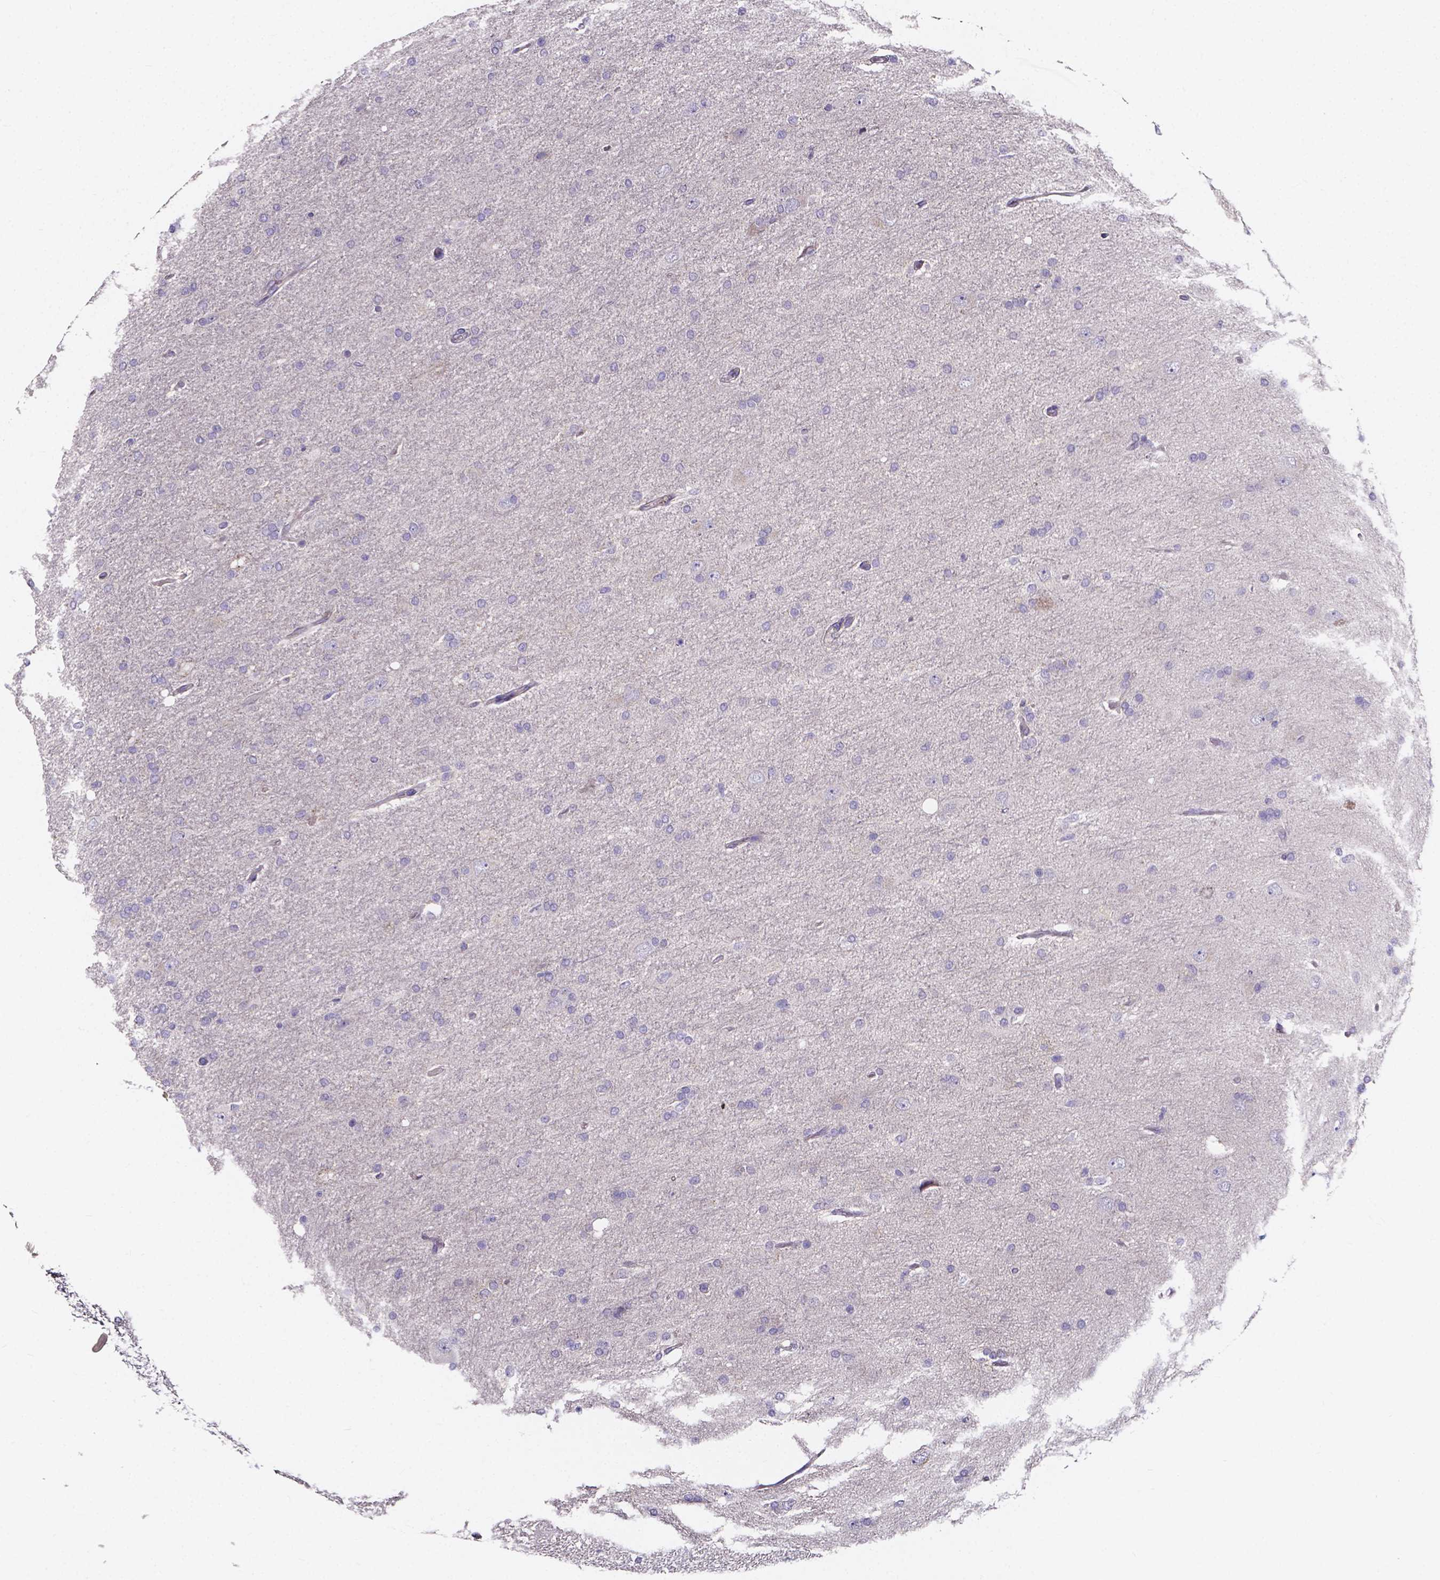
{"staining": {"intensity": "negative", "quantity": "none", "location": "none"}, "tissue": "glioma", "cell_type": "Tumor cells", "image_type": "cancer", "snomed": [{"axis": "morphology", "description": "Glioma, malignant, High grade"}, {"axis": "topography", "description": "Cerebral cortex"}], "caption": "Protein analysis of malignant glioma (high-grade) displays no significant staining in tumor cells.", "gene": "SPOCD1", "patient": {"sex": "male", "age": 70}}